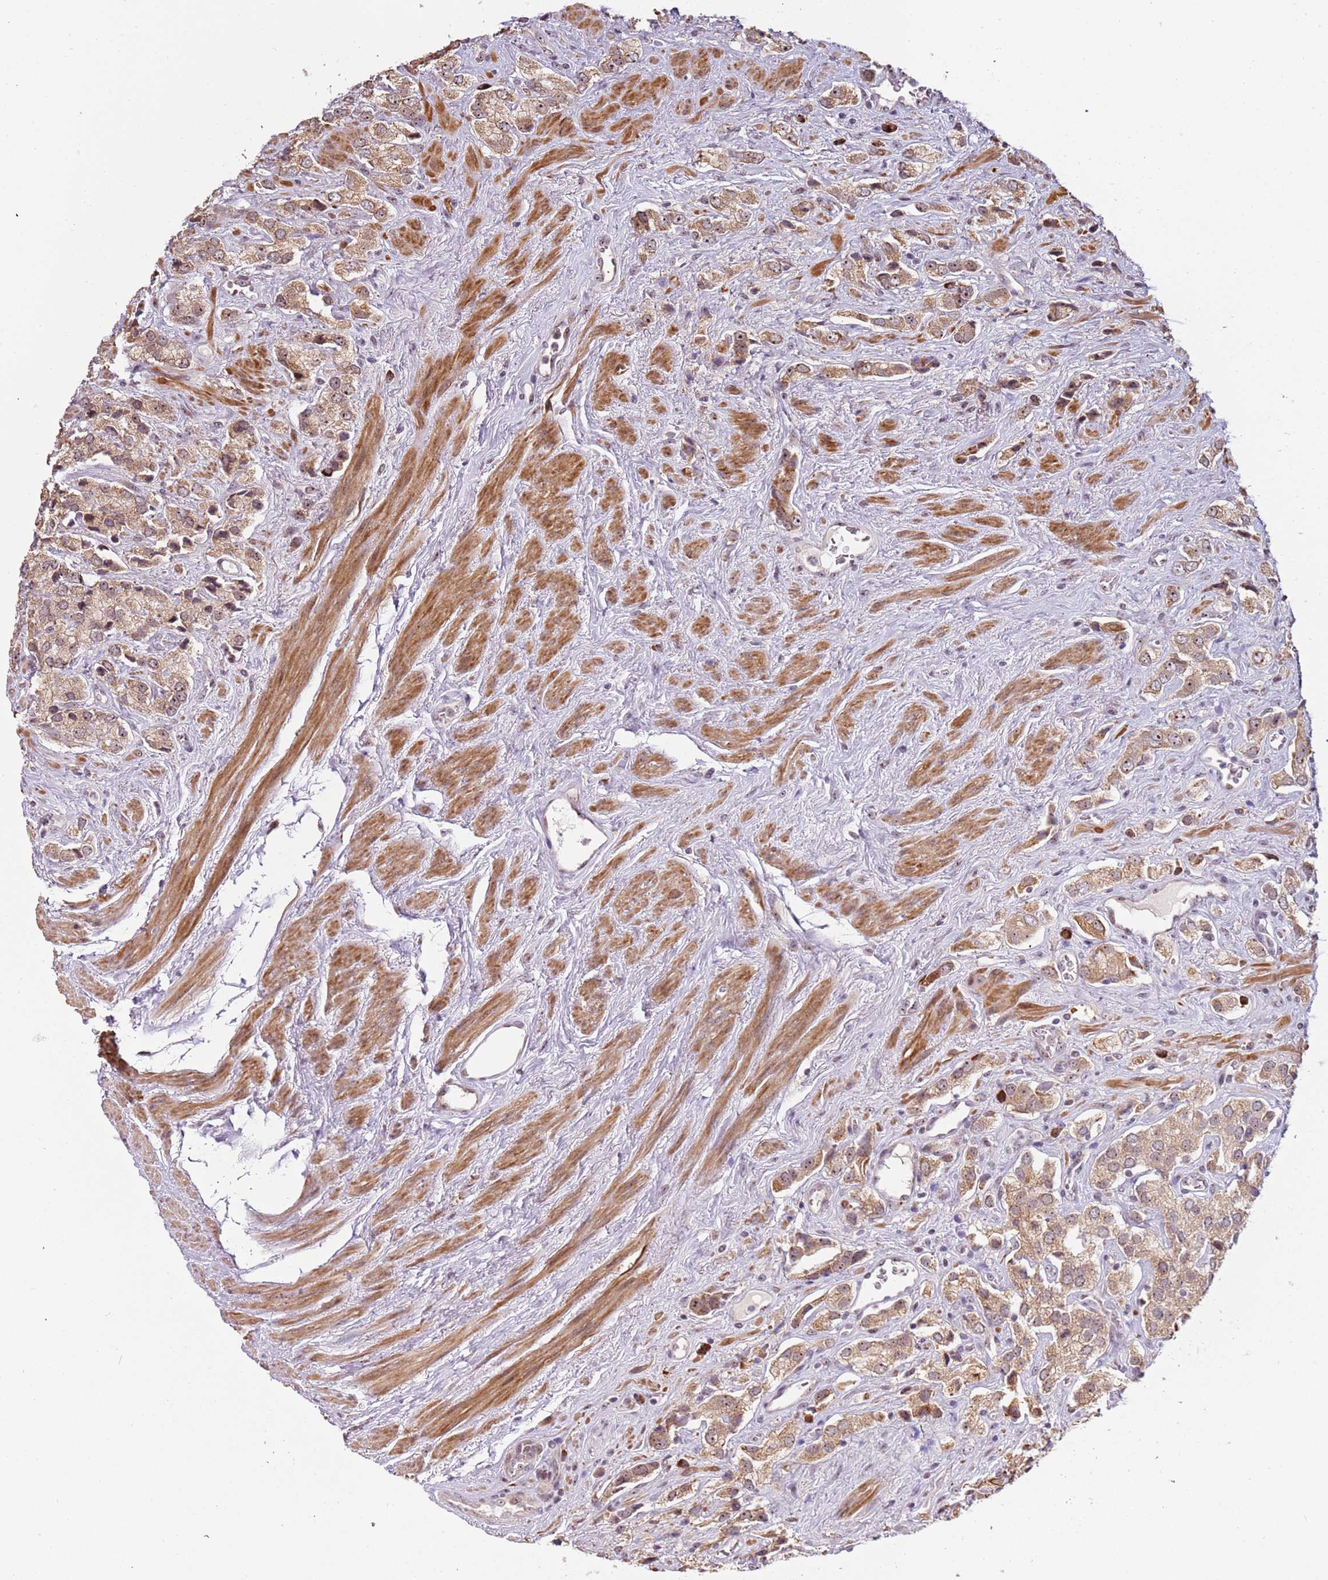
{"staining": {"intensity": "moderate", "quantity": "25%-75%", "location": "cytoplasmic/membranous,nuclear"}, "tissue": "prostate cancer", "cell_type": "Tumor cells", "image_type": "cancer", "snomed": [{"axis": "morphology", "description": "Adenocarcinoma, High grade"}, {"axis": "topography", "description": "Prostate and seminal vesicle, NOS"}], "caption": "About 25%-75% of tumor cells in prostate high-grade adenocarcinoma display moderate cytoplasmic/membranous and nuclear protein positivity as visualized by brown immunohistochemical staining.", "gene": "UCMA", "patient": {"sex": "male", "age": 64}}